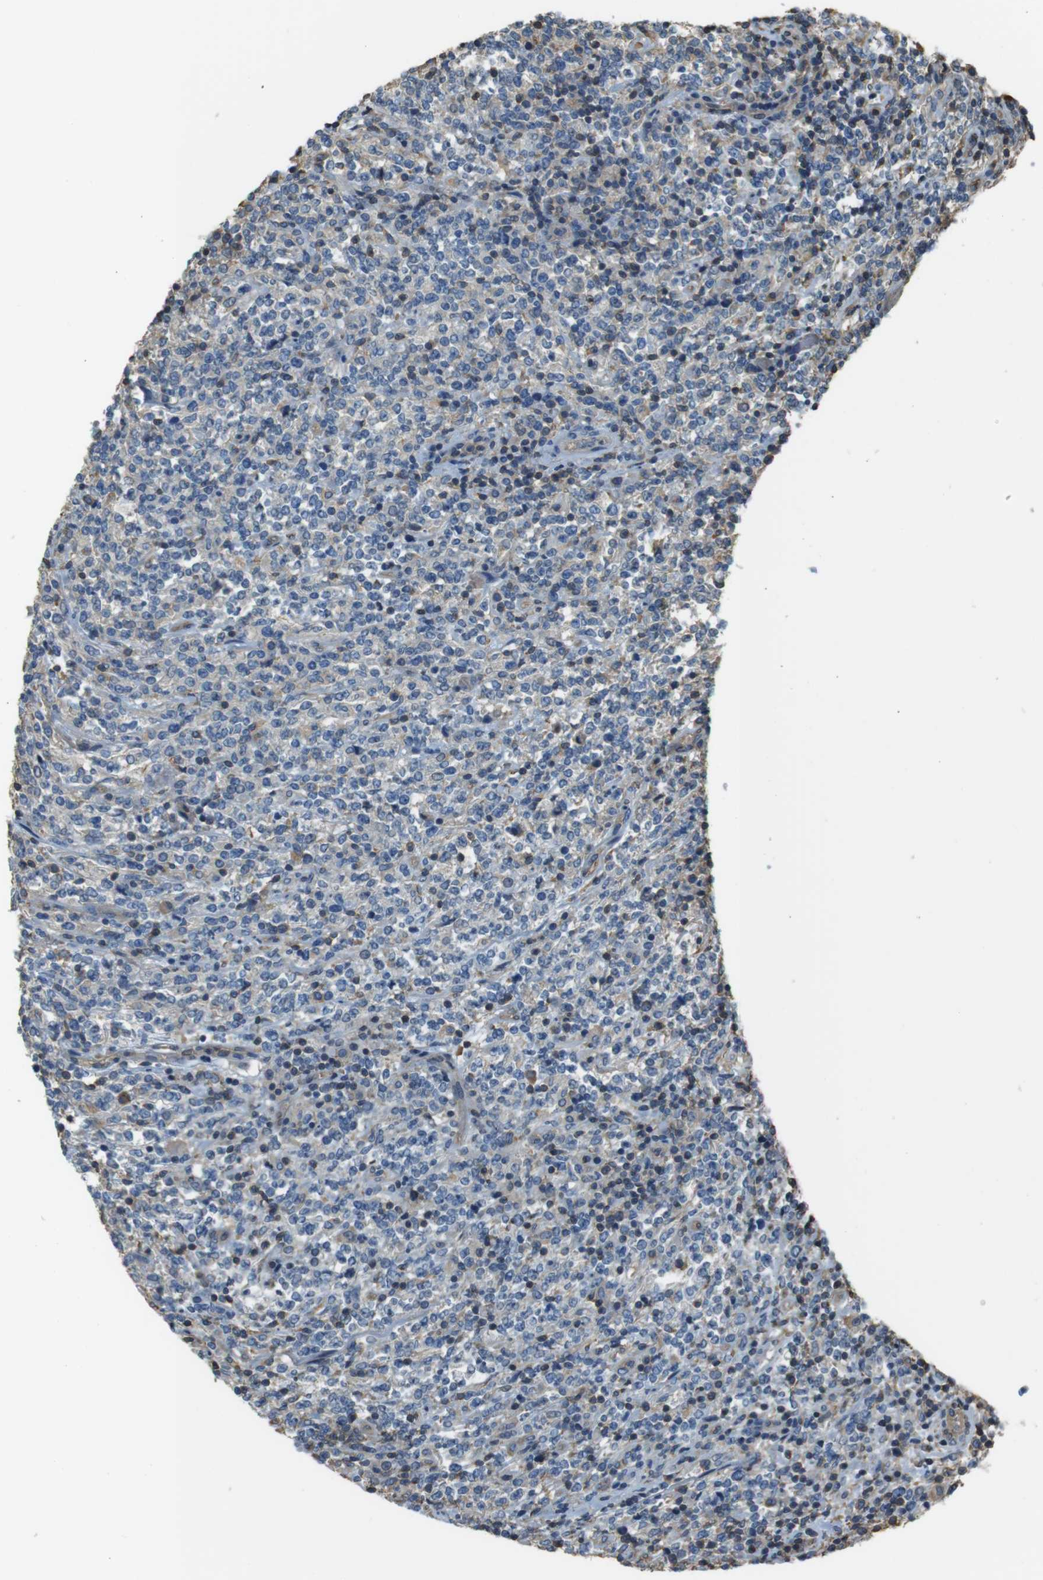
{"staining": {"intensity": "weak", "quantity": "<25%", "location": "cytoplasmic/membranous"}, "tissue": "lymphoma", "cell_type": "Tumor cells", "image_type": "cancer", "snomed": [{"axis": "morphology", "description": "Malignant lymphoma, non-Hodgkin's type, High grade"}, {"axis": "topography", "description": "Soft tissue"}], "caption": "DAB (3,3'-diaminobenzidine) immunohistochemical staining of human lymphoma exhibits no significant staining in tumor cells. (Stains: DAB immunohistochemistry (IHC) with hematoxylin counter stain, Microscopy: brightfield microscopy at high magnification).", "gene": "FCAR", "patient": {"sex": "male", "age": 18}}